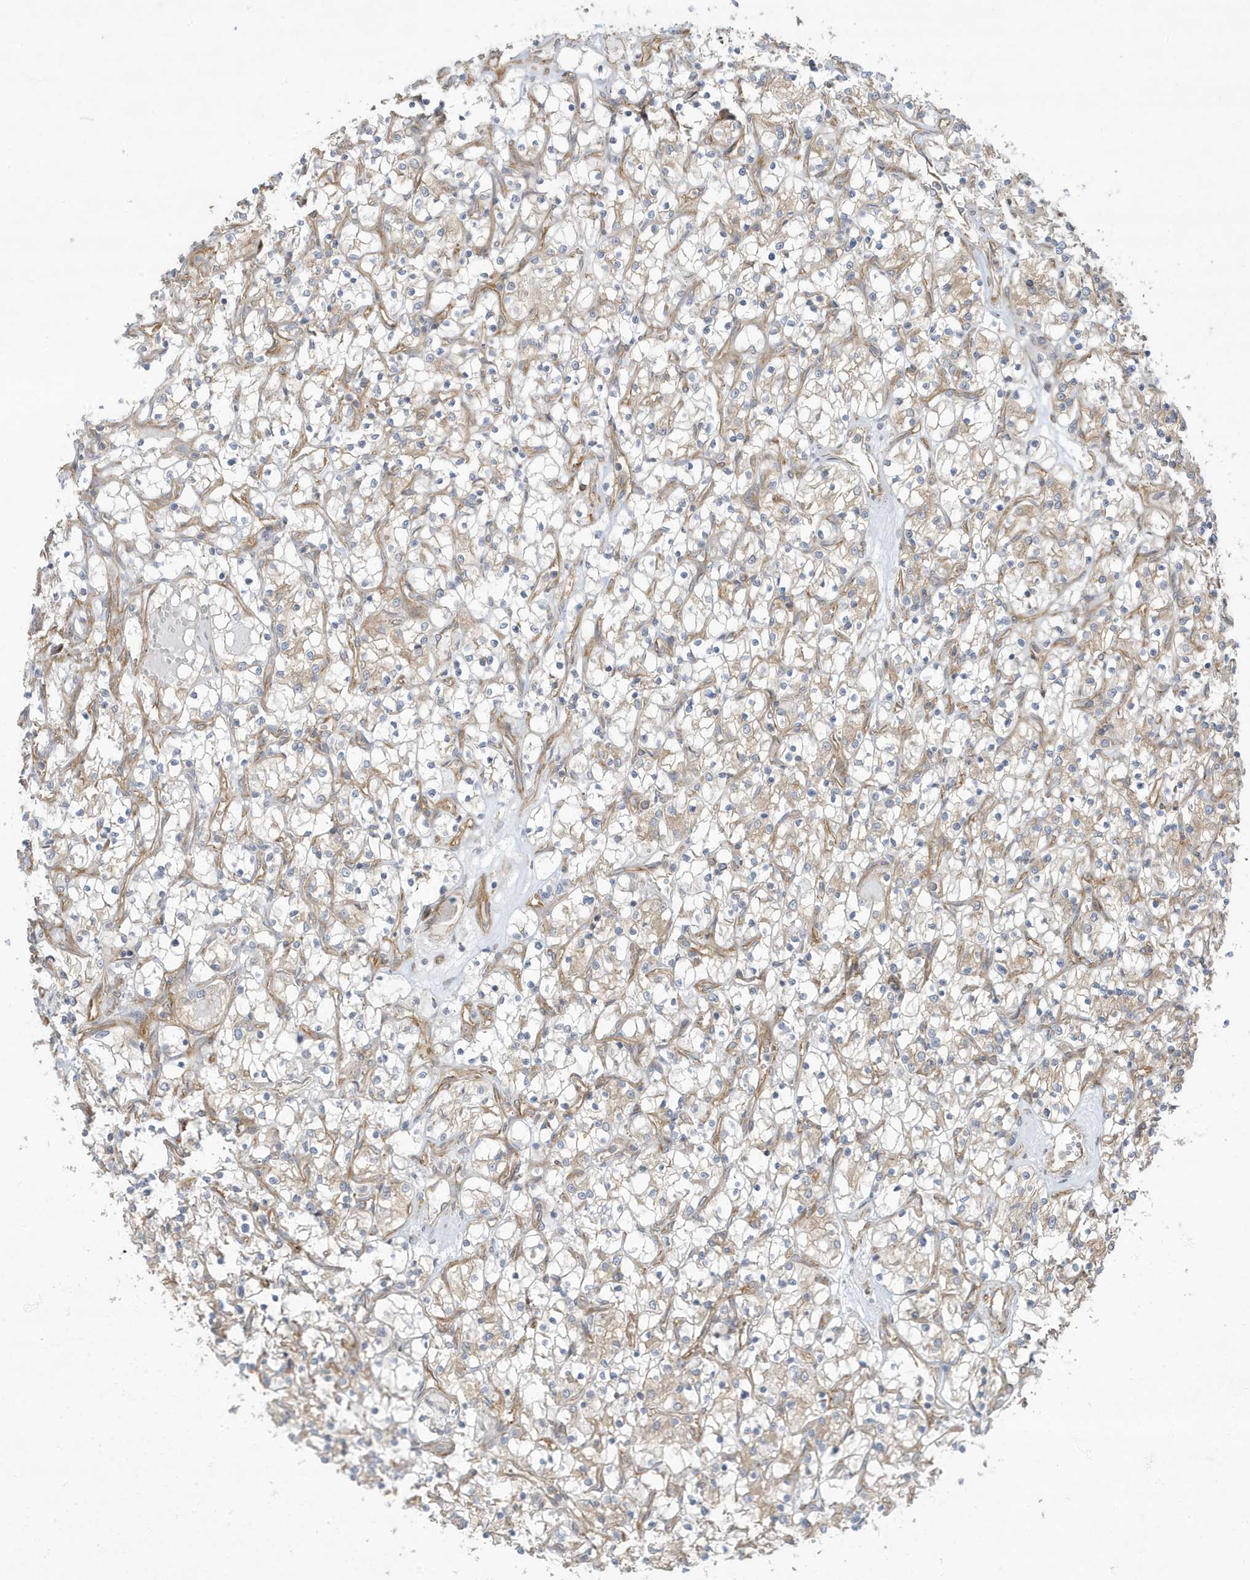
{"staining": {"intensity": "weak", "quantity": "<25%", "location": "cytoplasmic/membranous"}, "tissue": "renal cancer", "cell_type": "Tumor cells", "image_type": "cancer", "snomed": [{"axis": "morphology", "description": "Adenocarcinoma, NOS"}, {"axis": "topography", "description": "Kidney"}], "caption": "An immunohistochemistry (IHC) image of renal cancer is shown. There is no staining in tumor cells of renal cancer. (DAB (3,3'-diaminobenzidine) IHC with hematoxylin counter stain).", "gene": "ATP23", "patient": {"sex": "female", "age": 69}}